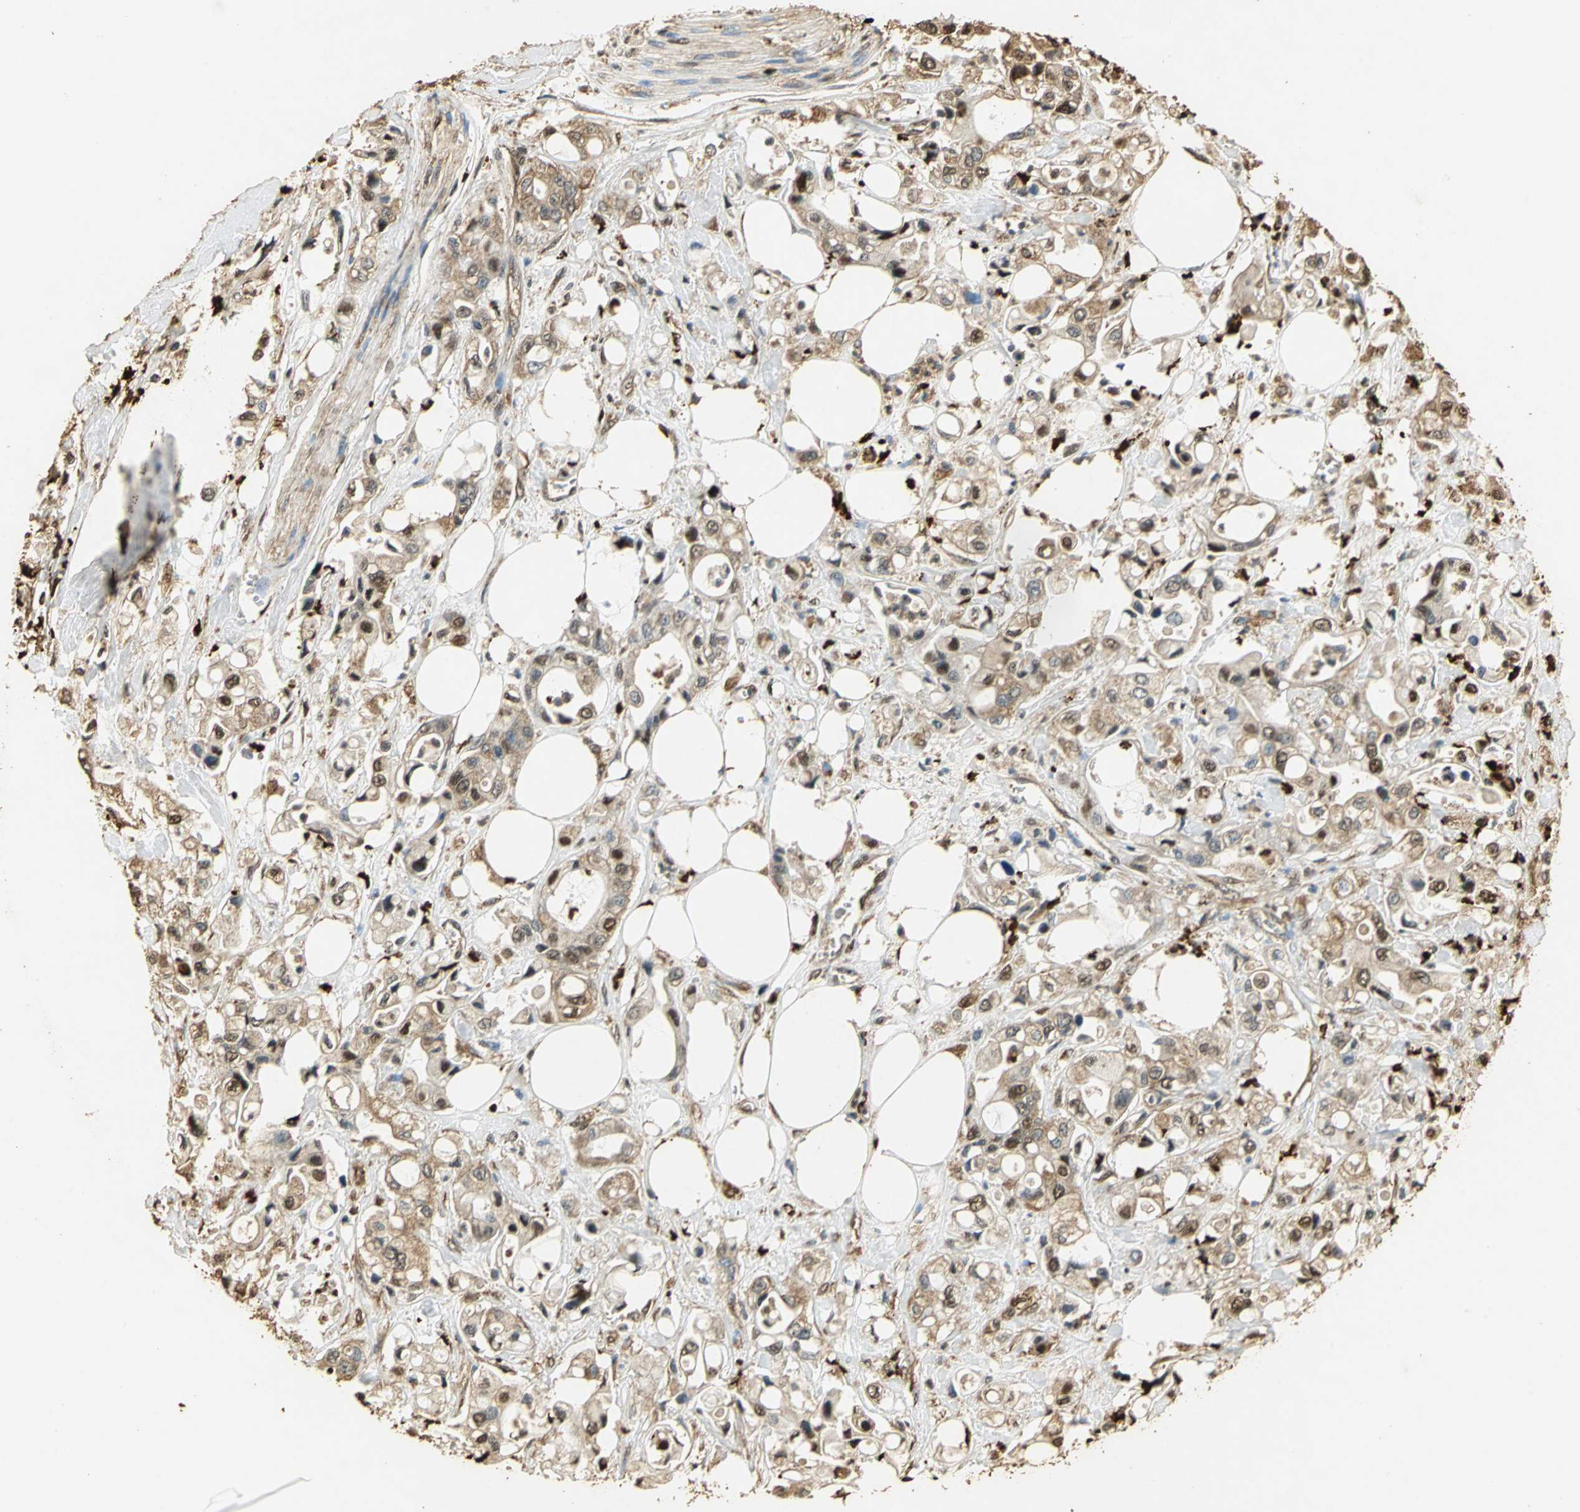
{"staining": {"intensity": "moderate", "quantity": ">75%", "location": "cytoplasmic/membranous"}, "tissue": "pancreatic cancer", "cell_type": "Tumor cells", "image_type": "cancer", "snomed": [{"axis": "morphology", "description": "Adenocarcinoma, NOS"}, {"axis": "topography", "description": "Pancreas"}], "caption": "Immunohistochemistry staining of pancreatic adenocarcinoma, which demonstrates medium levels of moderate cytoplasmic/membranous expression in about >75% of tumor cells indicating moderate cytoplasmic/membranous protein positivity. The staining was performed using DAB (3,3'-diaminobenzidine) (brown) for protein detection and nuclei were counterstained in hematoxylin (blue).", "gene": "GAPDH", "patient": {"sex": "male", "age": 70}}